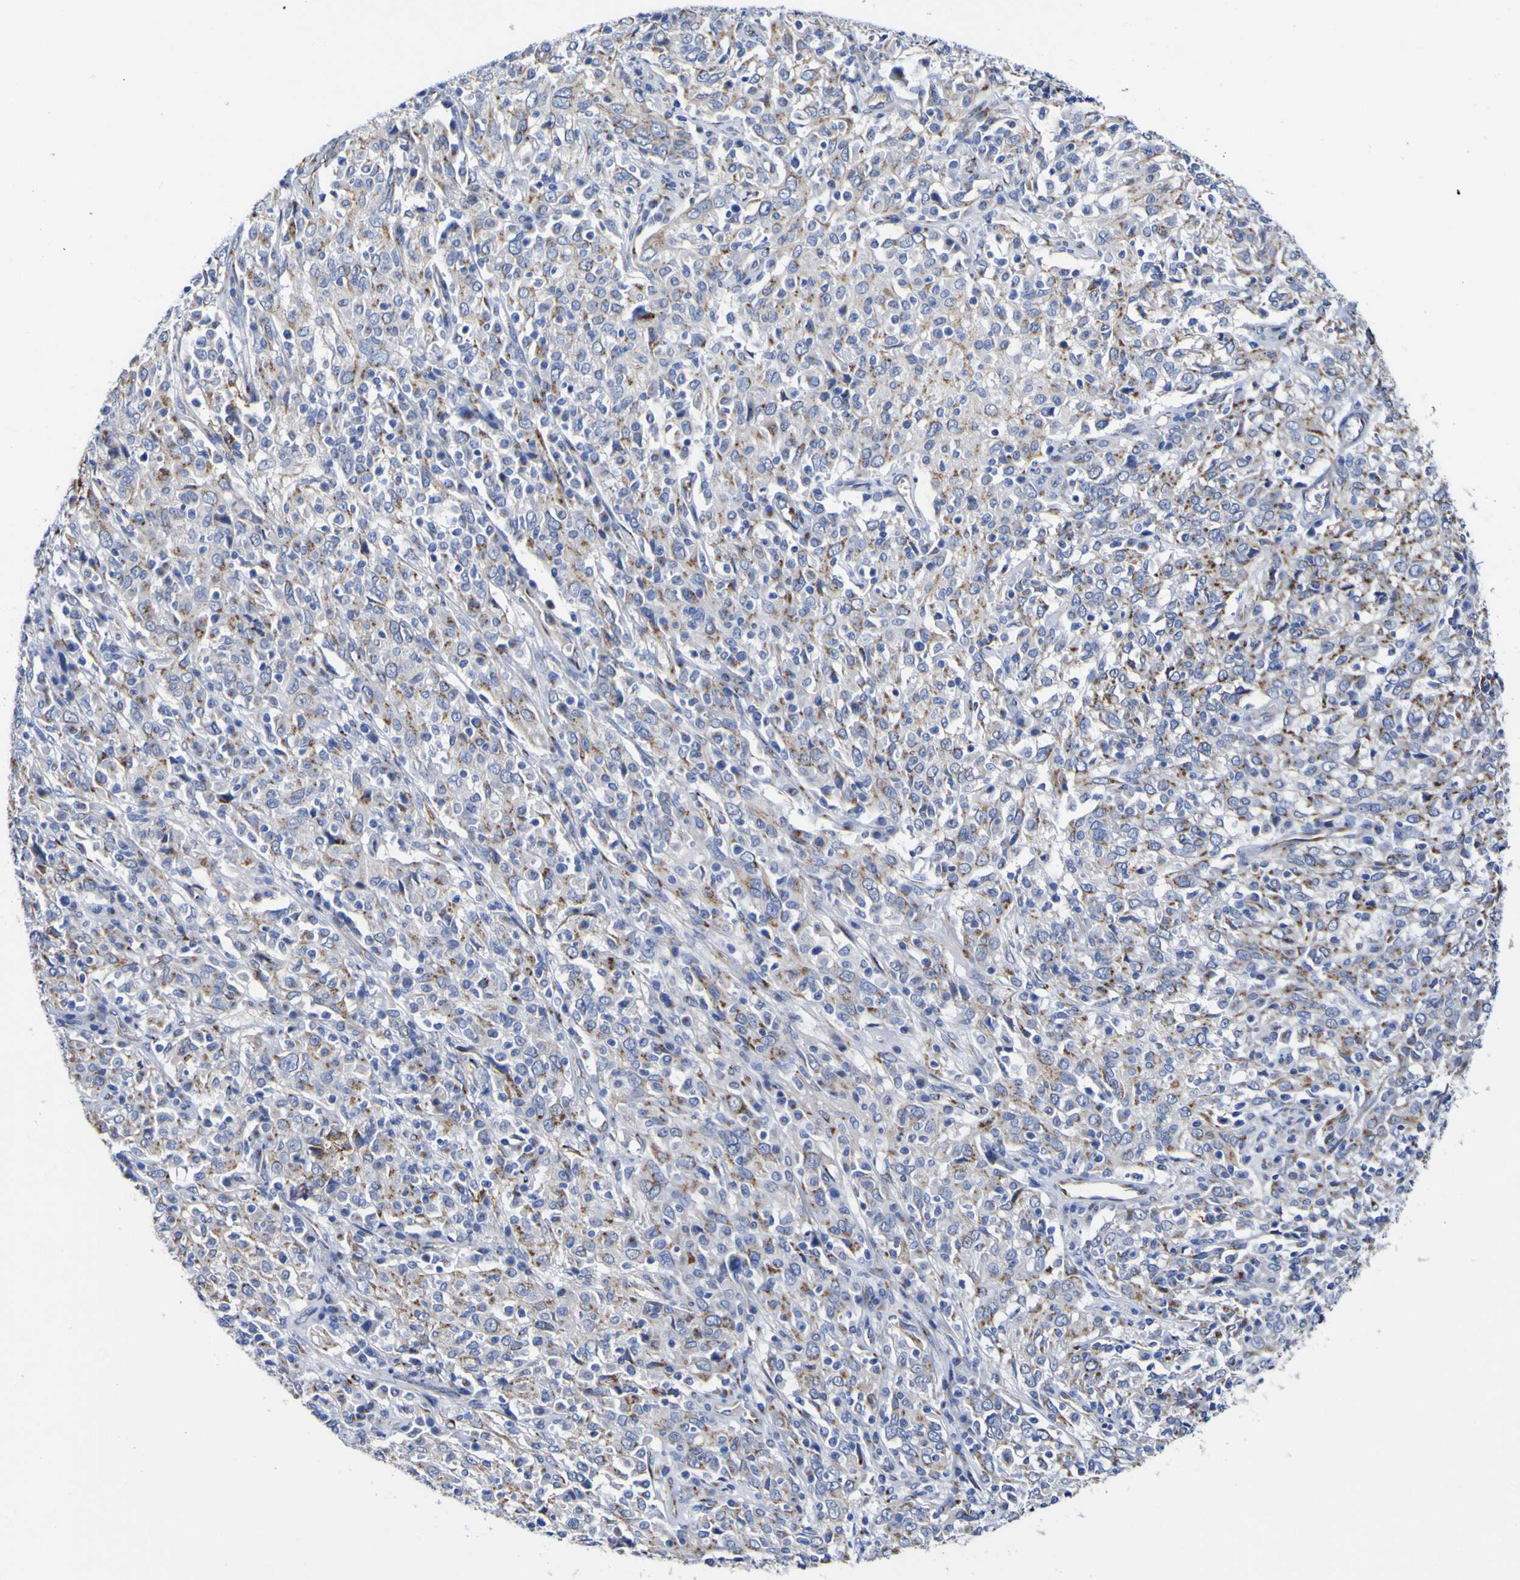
{"staining": {"intensity": "moderate", "quantity": "25%-75%", "location": "cytoplasmic/membranous"}, "tissue": "cervical cancer", "cell_type": "Tumor cells", "image_type": "cancer", "snomed": [{"axis": "morphology", "description": "Squamous cell carcinoma, NOS"}, {"axis": "topography", "description": "Cervix"}], "caption": "Immunohistochemistry (IHC) staining of cervical cancer, which shows medium levels of moderate cytoplasmic/membranous staining in approximately 25%-75% of tumor cells indicating moderate cytoplasmic/membranous protein expression. The staining was performed using DAB (brown) for protein detection and nuclei were counterstained in hematoxylin (blue).", "gene": "GOLM1", "patient": {"sex": "female", "age": 46}}